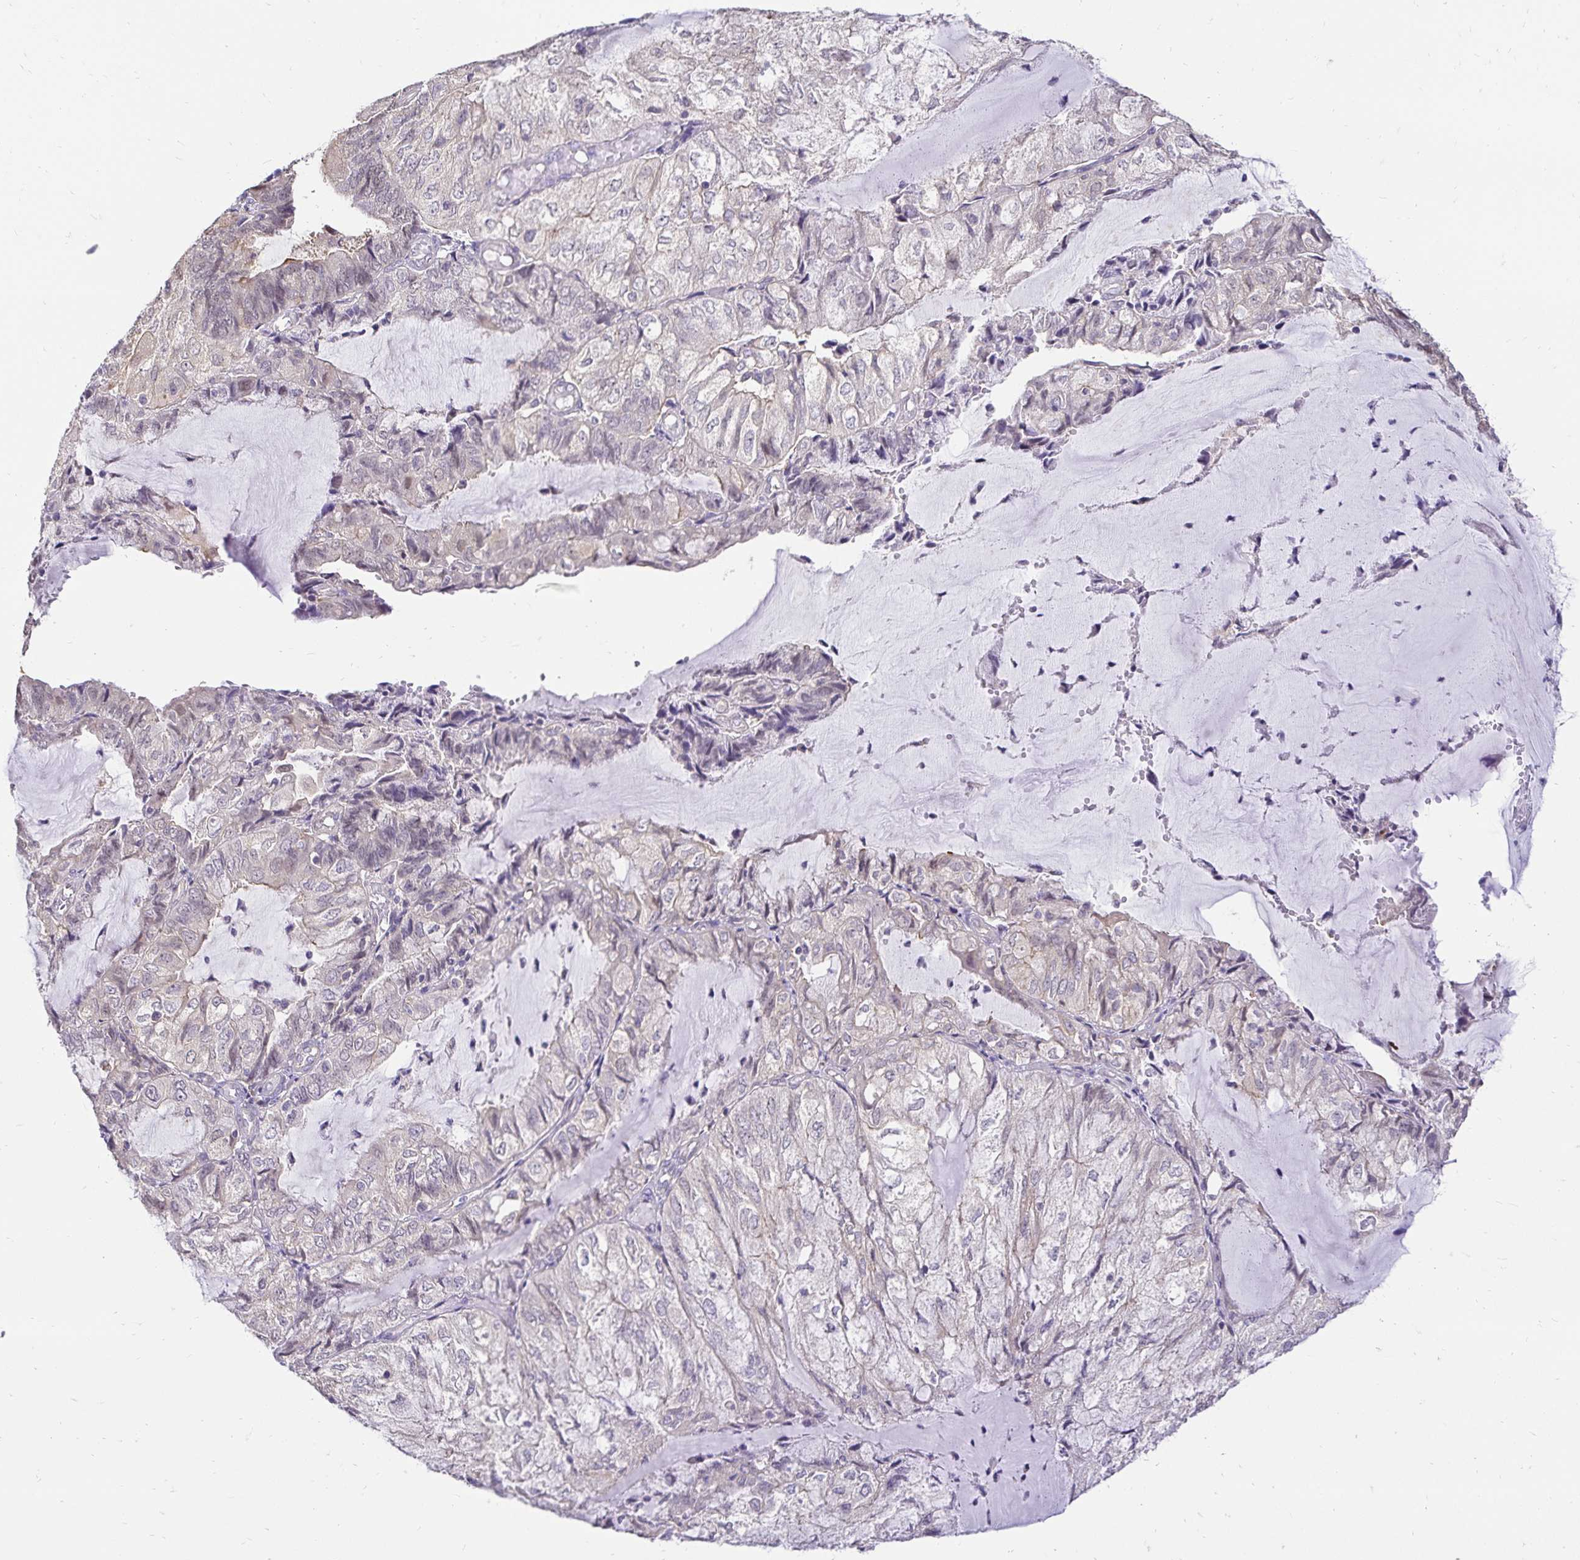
{"staining": {"intensity": "negative", "quantity": "none", "location": "none"}, "tissue": "endometrial cancer", "cell_type": "Tumor cells", "image_type": "cancer", "snomed": [{"axis": "morphology", "description": "Adenocarcinoma, NOS"}, {"axis": "topography", "description": "Endometrium"}], "caption": "This is an immunohistochemistry micrograph of adenocarcinoma (endometrial). There is no positivity in tumor cells.", "gene": "SLC9A1", "patient": {"sex": "female", "age": 81}}